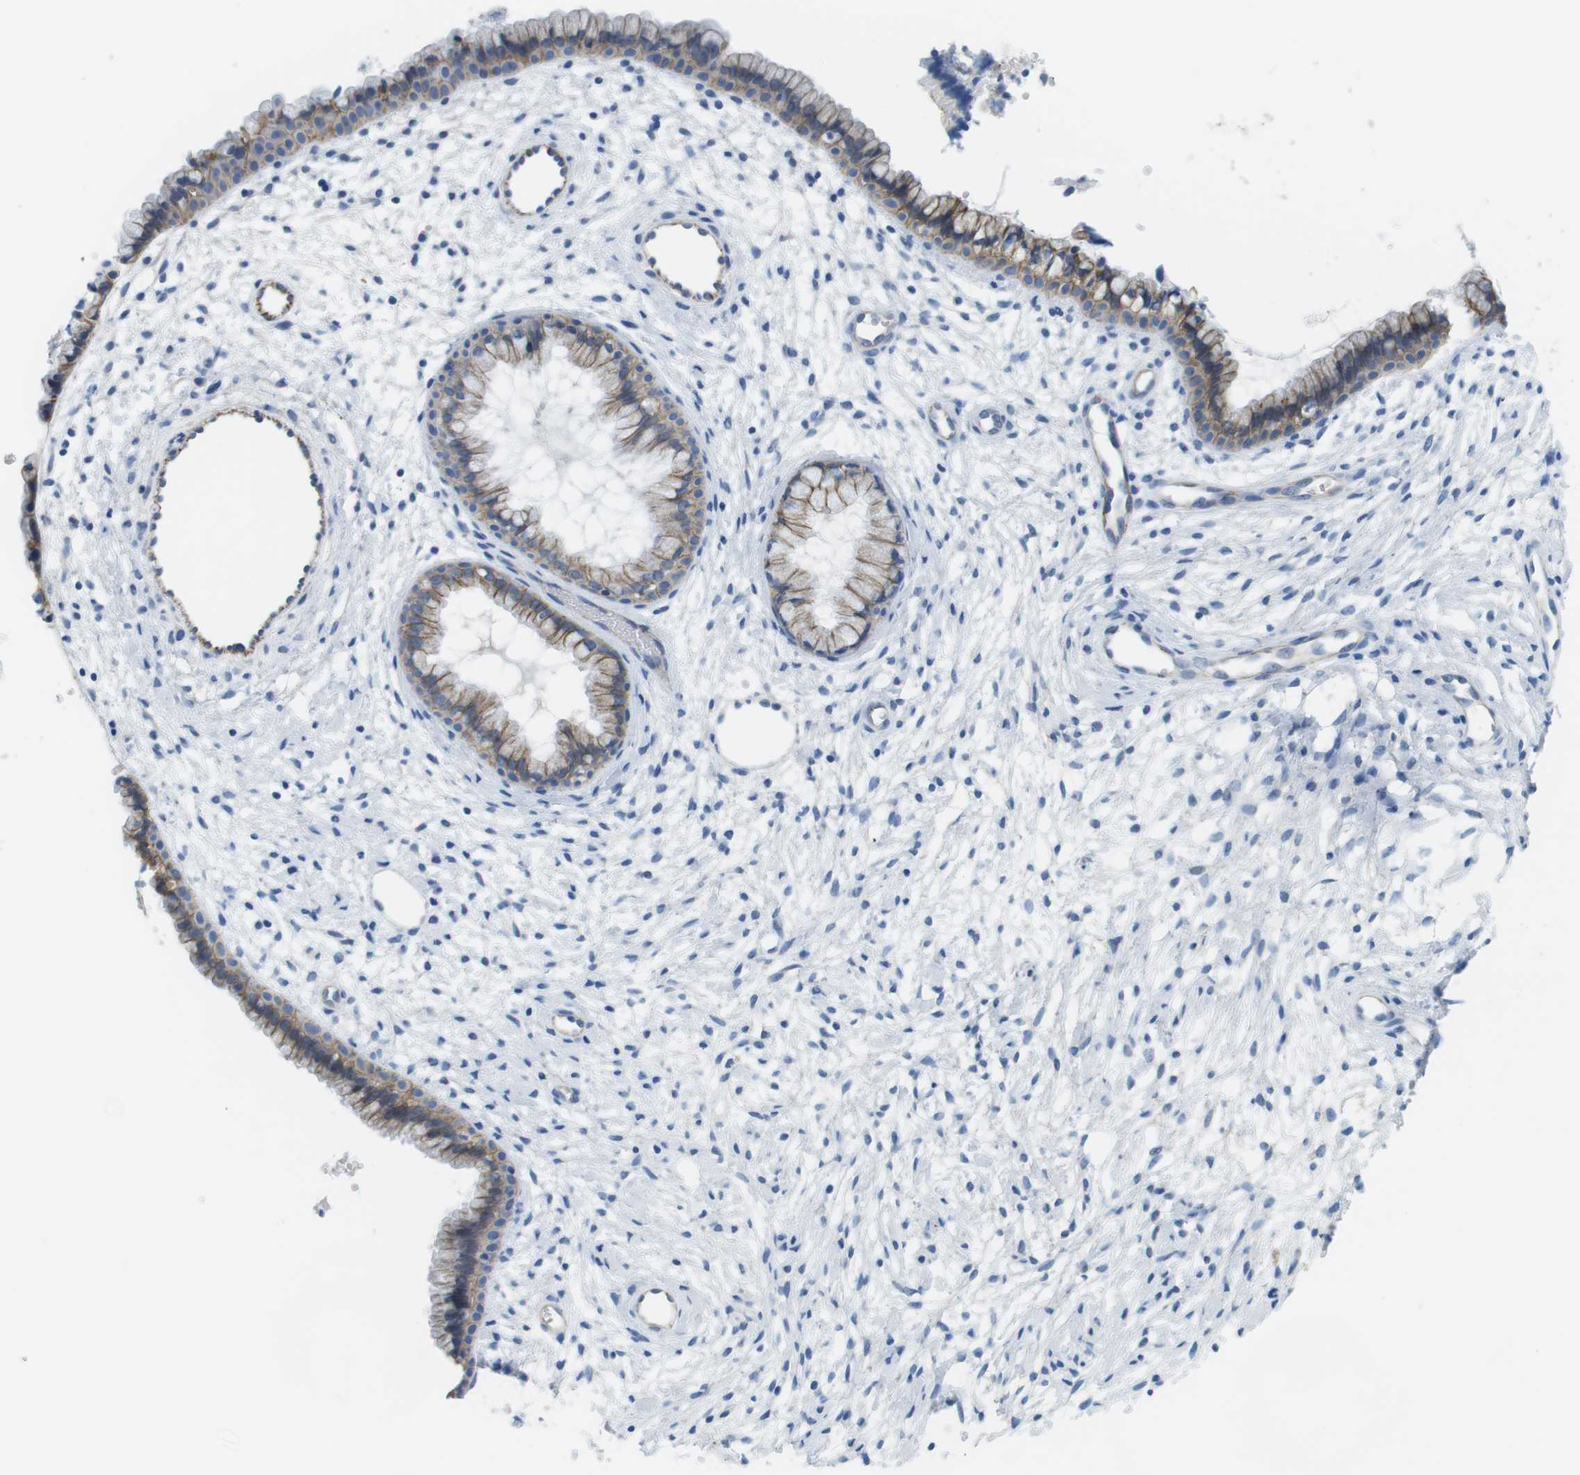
{"staining": {"intensity": "moderate", "quantity": ">75%", "location": "cytoplasmic/membranous"}, "tissue": "cervix", "cell_type": "Glandular cells", "image_type": "normal", "snomed": [{"axis": "morphology", "description": "Normal tissue, NOS"}, {"axis": "topography", "description": "Cervix"}], "caption": "A medium amount of moderate cytoplasmic/membranous expression is seen in about >75% of glandular cells in unremarkable cervix.", "gene": "SLC6A6", "patient": {"sex": "female", "age": 39}}